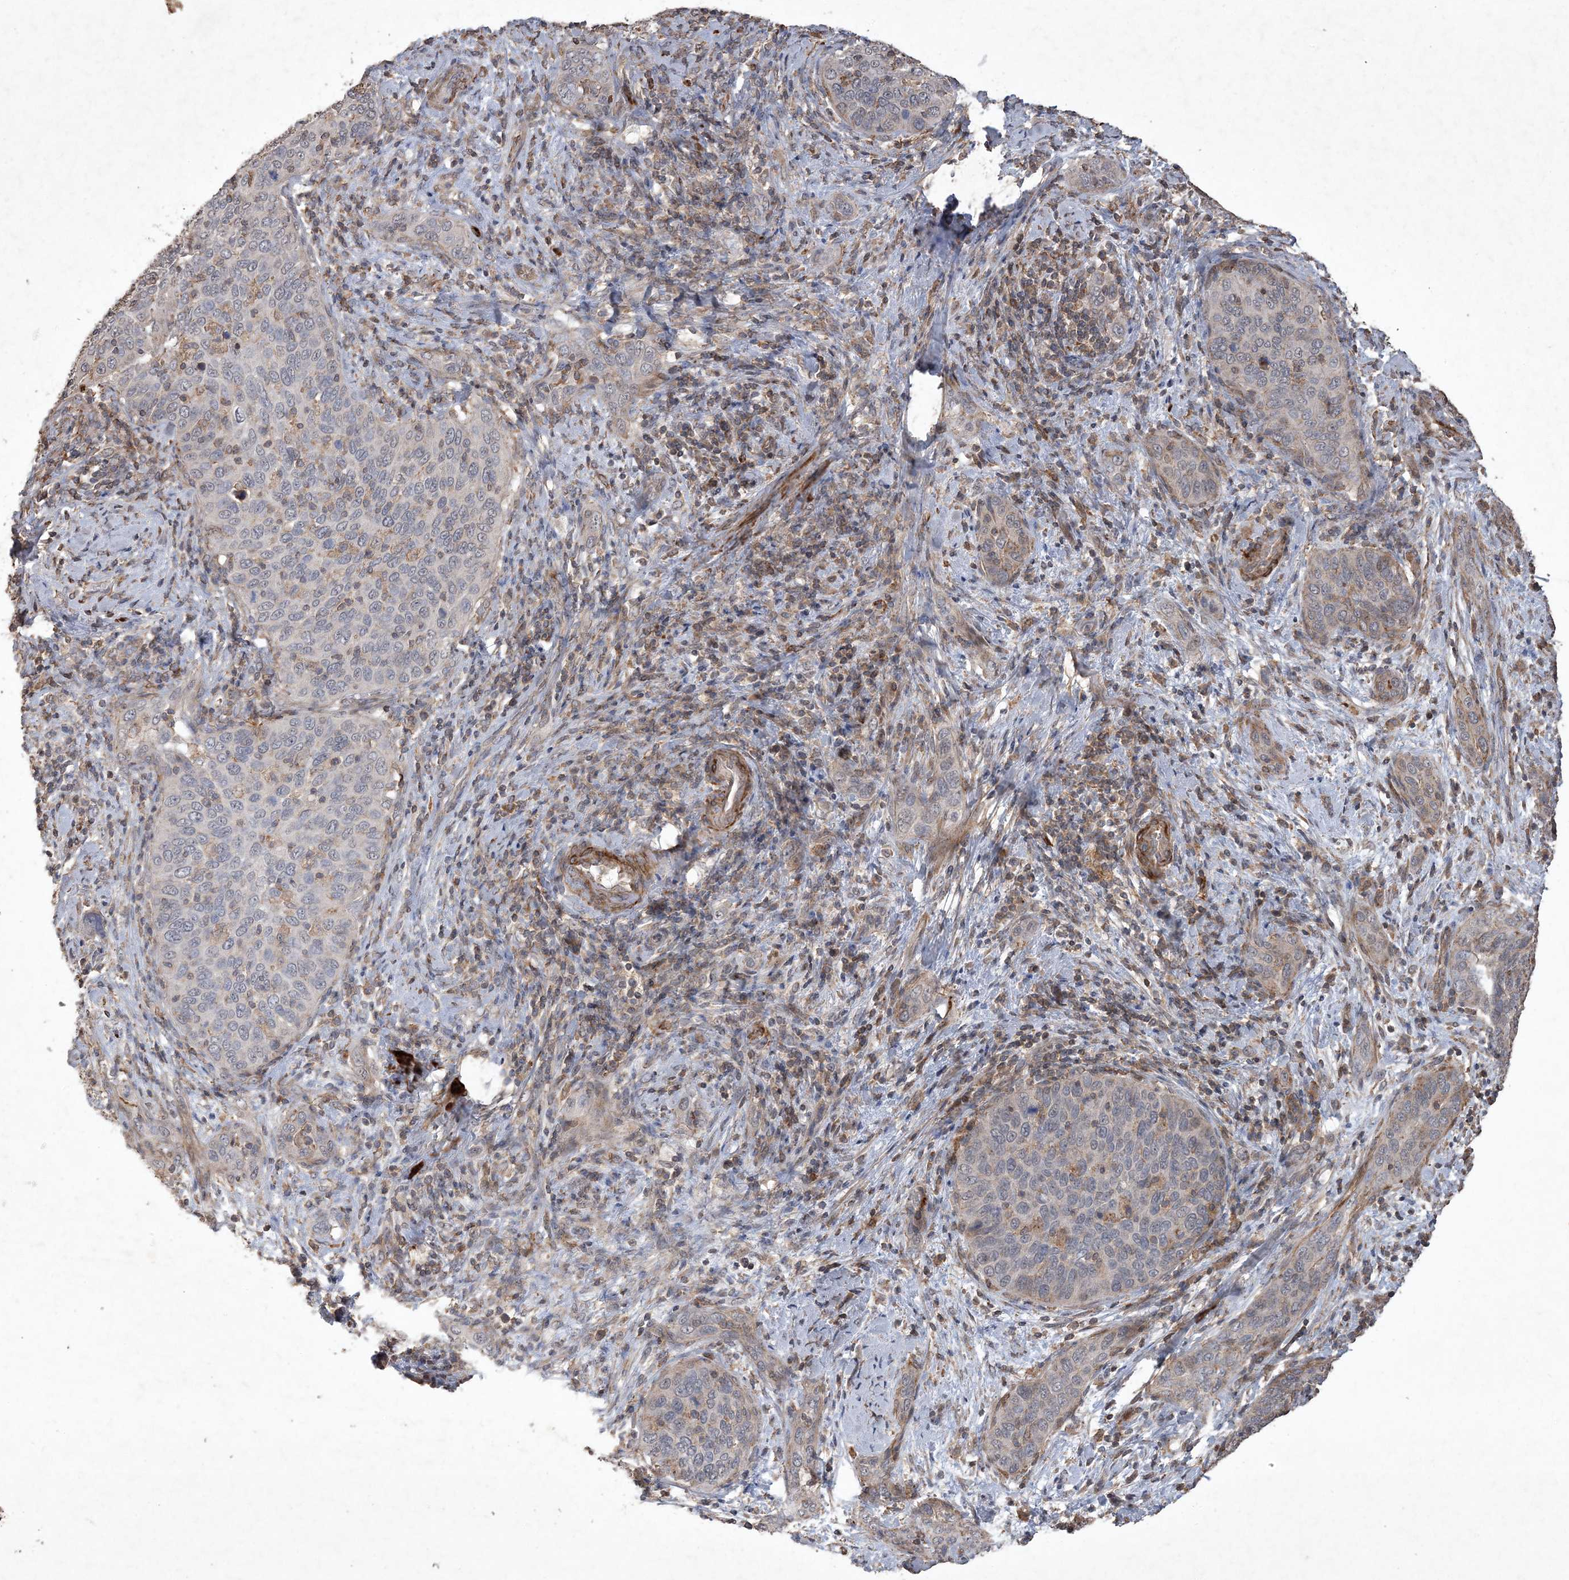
{"staining": {"intensity": "negative", "quantity": "none", "location": "none"}, "tissue": "cervical cancer", "cell_type": "Tumor cells", "image_type": "cancer", "snomed": [{"axis": "morphology", "description": "Squamous cell carcinoma, NOS"}, {"axis": "topography", "description": "Cervix"}], "caption": "The histopathology image exhibits no significant expression in tumor cells of squamous cell carcinoma (cervical).", "gene": "PRRT3", "patient": {"sex": "female", "age": 60}}